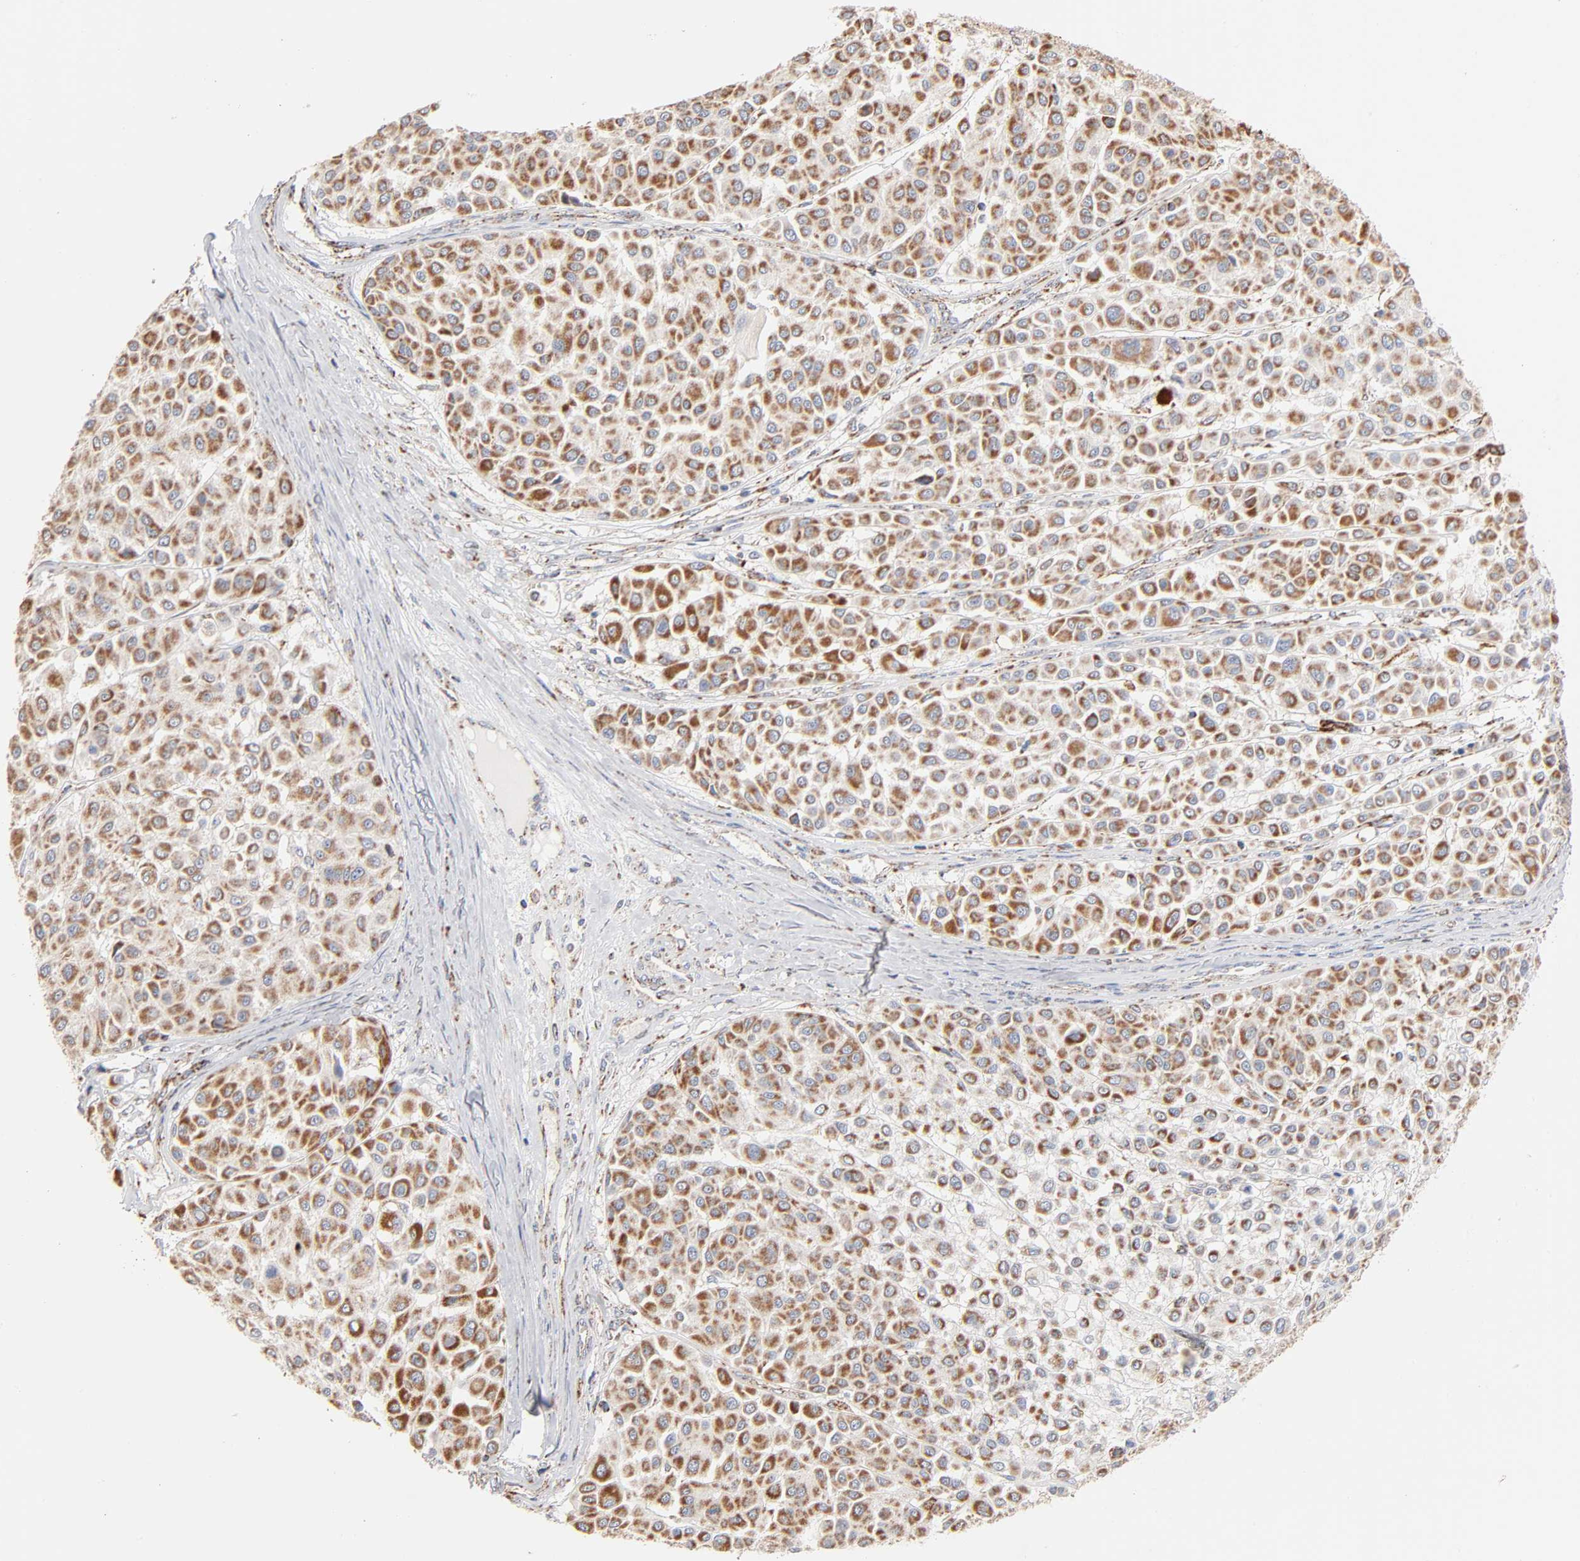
{"staining": {"intensity": "strong", "quantity": ">75%", "location": "cytoplasmic/membranous"}, "tissue": "melanoma", "cell_type": "Tumor cells", "image_type": "cancer", "snomed": [{"axis": "morphology", "description": "Malignant melanoma, Metastatic site"}, {"axis": "topography", "description": "Soft tissue"}], "caption": "Immunohistochemical staining of malignant melanoma (metastatic site) displays high levels of strong cytoplasmic/membranous protein expression in about >75% of tumor cells.", "gene": "UQCRC1", "patient": {"sex": "male", "age": 41}}